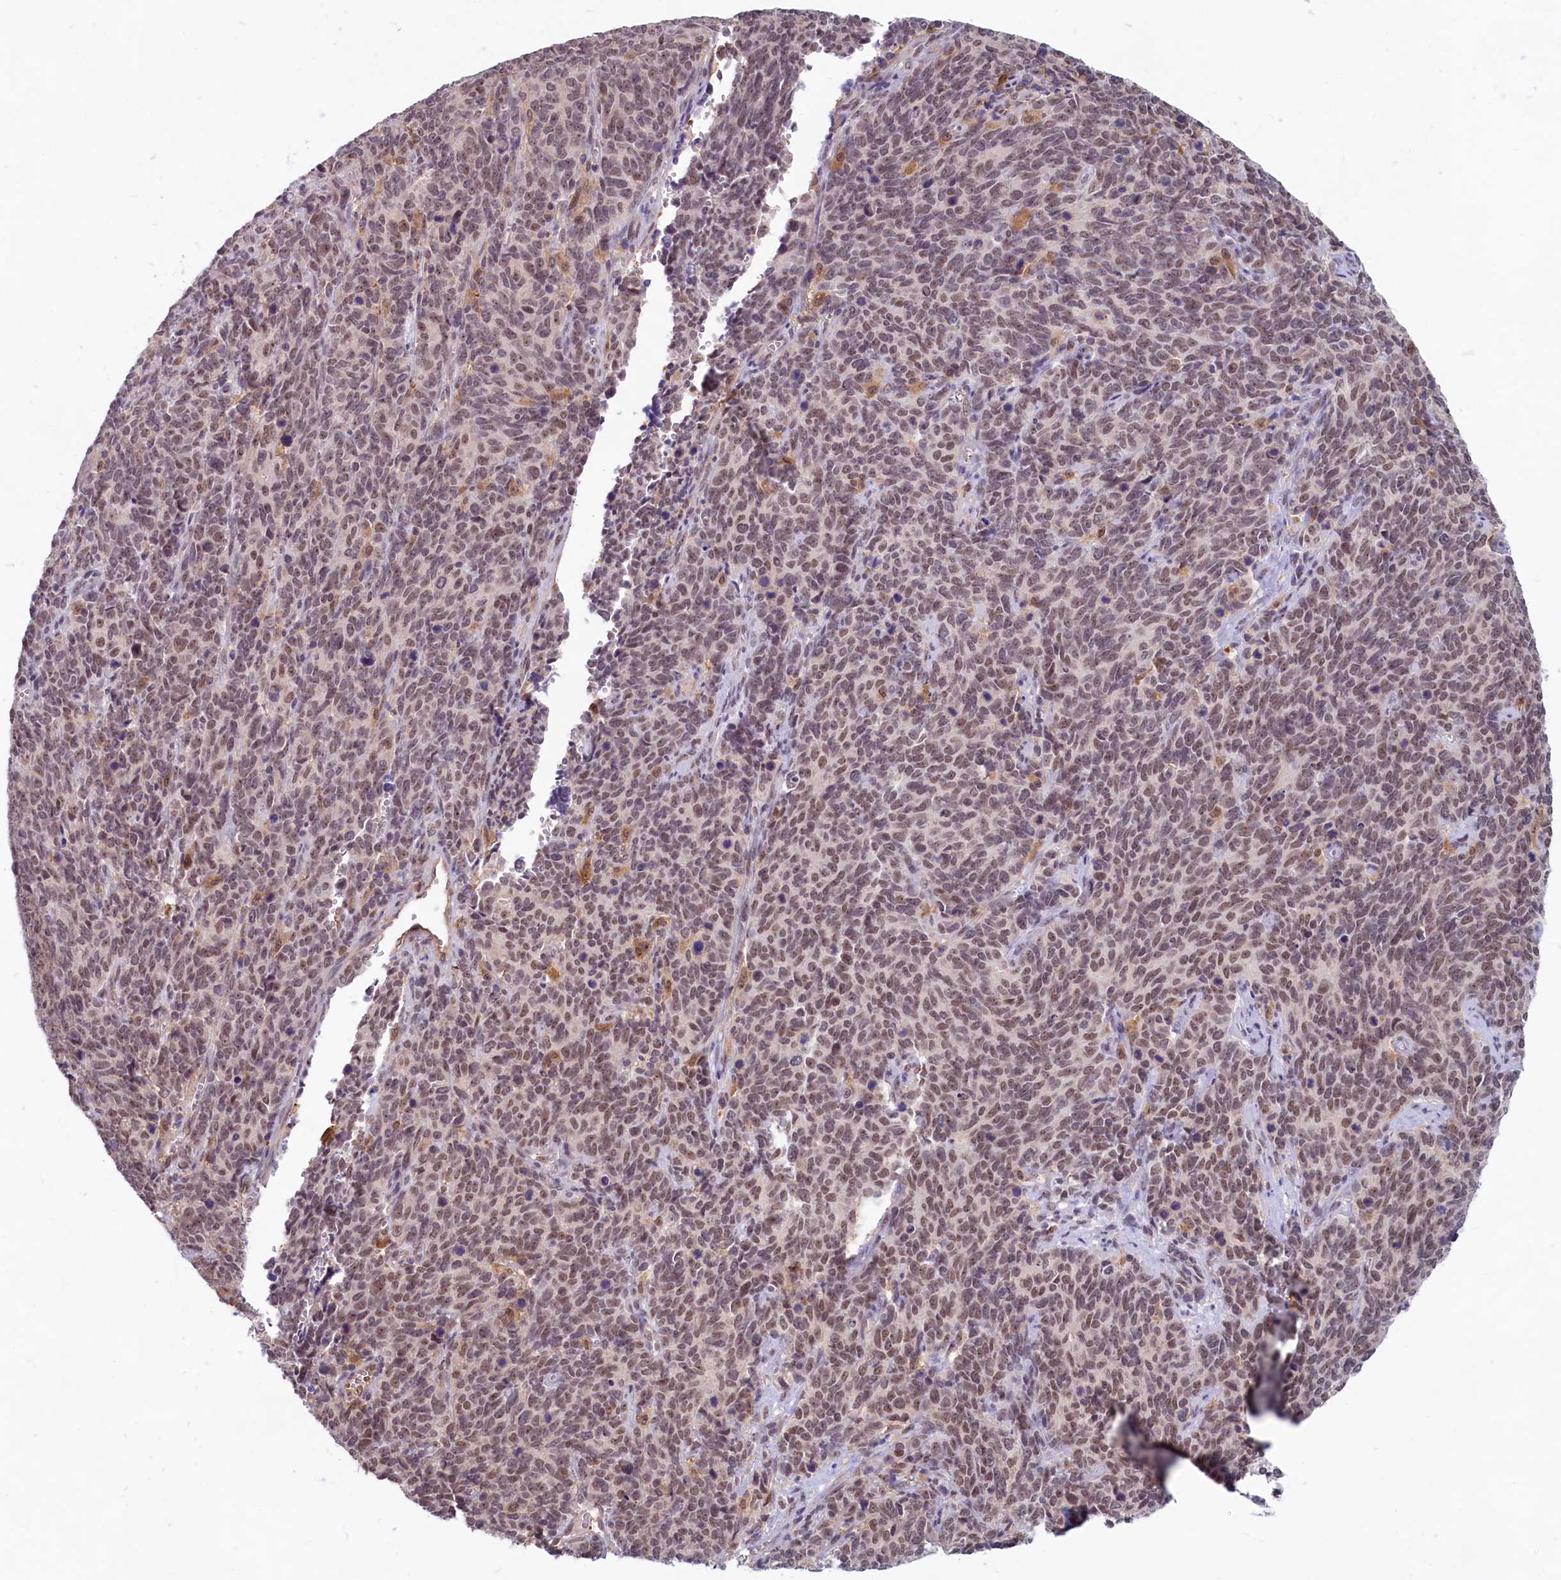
{"staining": {"intensity": "moderate", "quantity": ">75%", "location": "nuclear"}, "tissue": "cervical cancer", "cell_type": "Tumor cells", "image_type": "cancer", "snomed": [{"axis": "morphology", "description": "Squamous cell carcinoma, NOS"}, {"axis": "topography", "description": "Cervix"}], "caption": "Immunohistochemical staining of human squamous cell carcinoma (cervical) exhibits medium levels of moderate nuclear protein positivity in approximately >75% of tumor cells.", "gene": "C1D", "patient": {"sex": "female", "age": 60}}